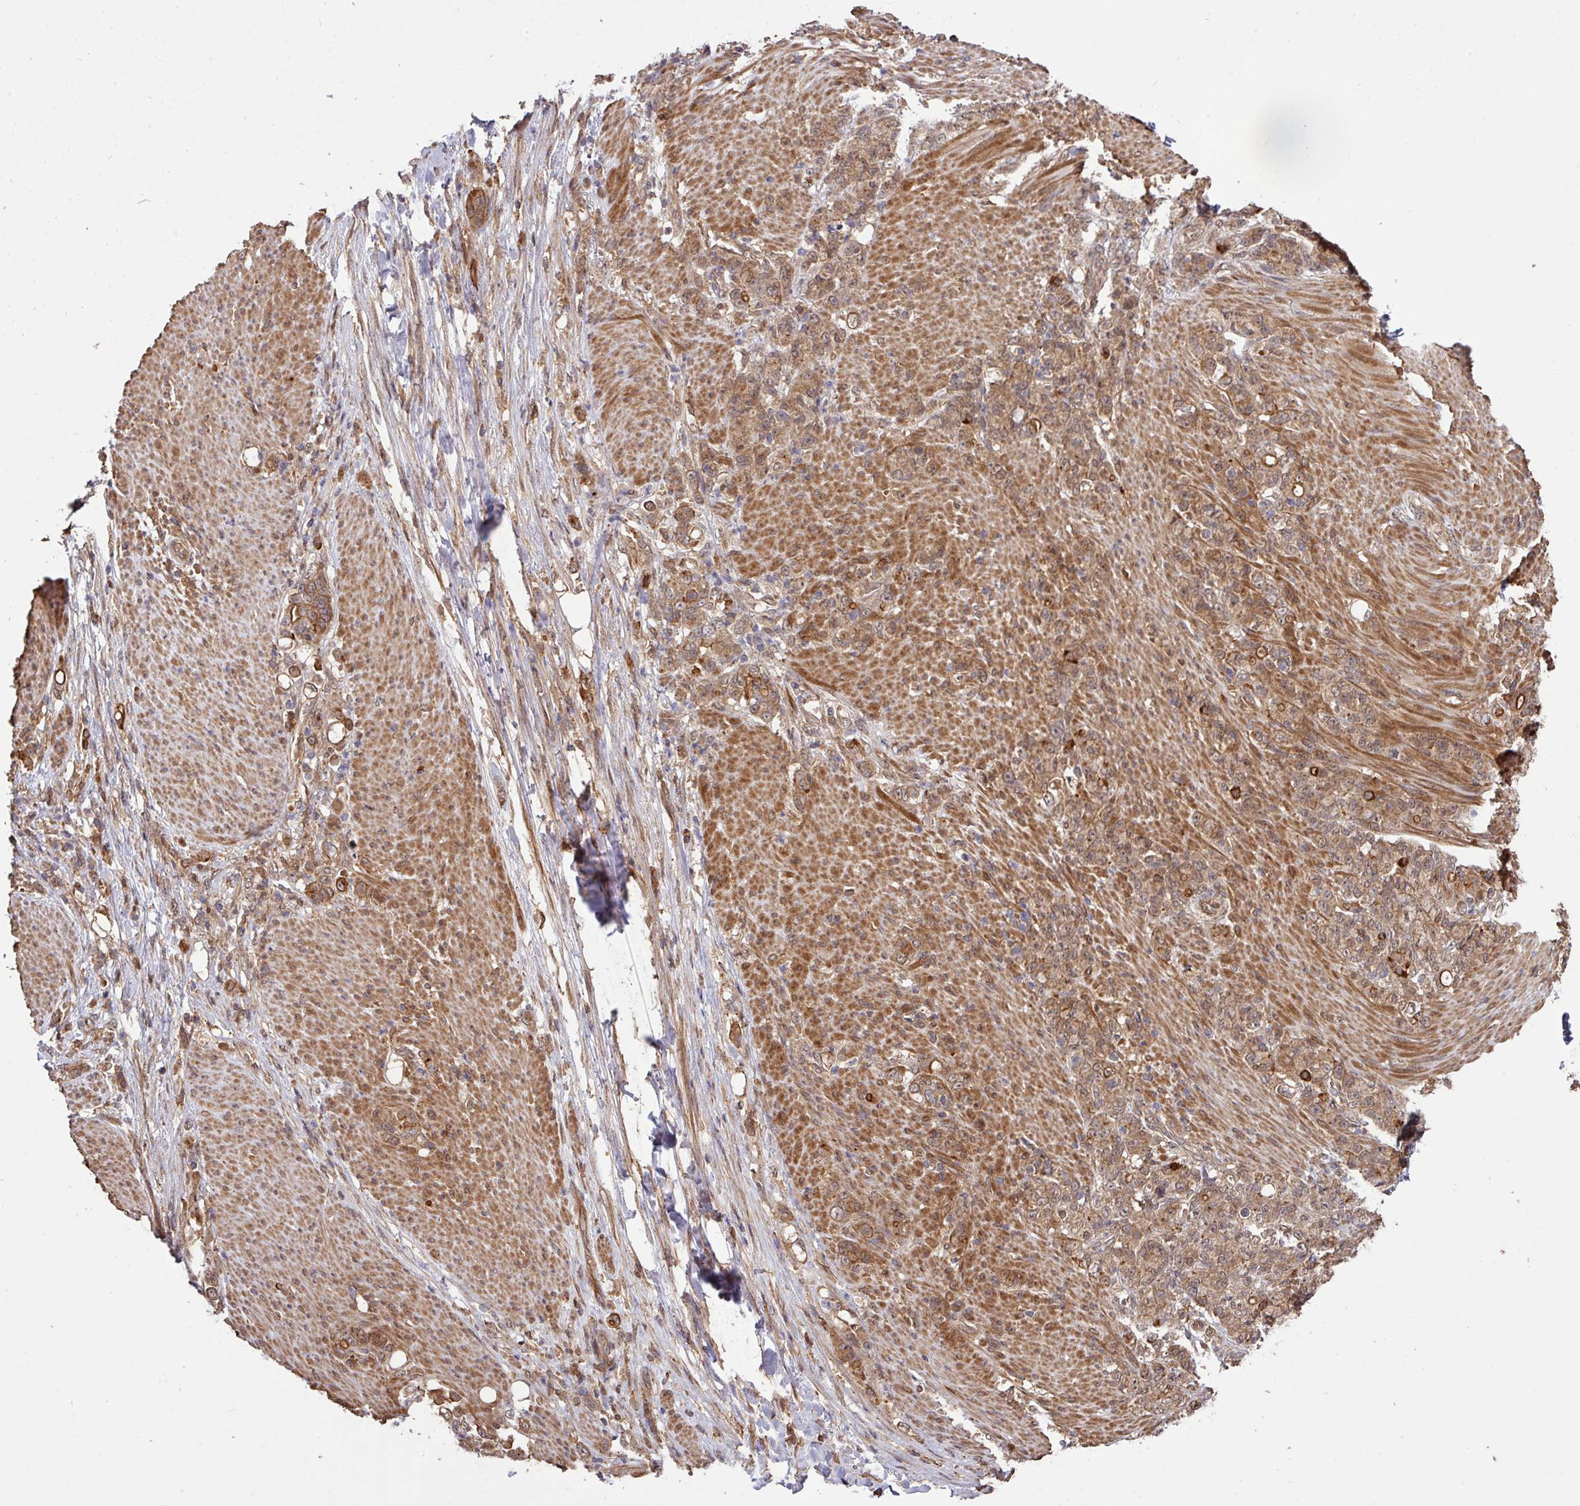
{"staining": {"intensity": "moderate", "quantity": ">75%", "location": "cytoplasmic/membranous,nuclear"}, "tissue": "stomach cancer", "cell_type": "Tumor cells", "image_type": "cancer", "snomed": [{"axis": "morphology", "description": "Adenocarcinoma, NOS"}, {"axis": "topography", "description": "Stomach"}], "caption": "Immunohistochemistry (IHC) (DAB) staining of human stomach cancer reveals moderate cytoplasmic/membranous and nuclear protein positivity in about >75% of tumor cells. The protein of interest is shown in brown color, while the nuclei are stained blue.", "gene": "ARPIN", "patient": {"sex": "female", "age": 79}}